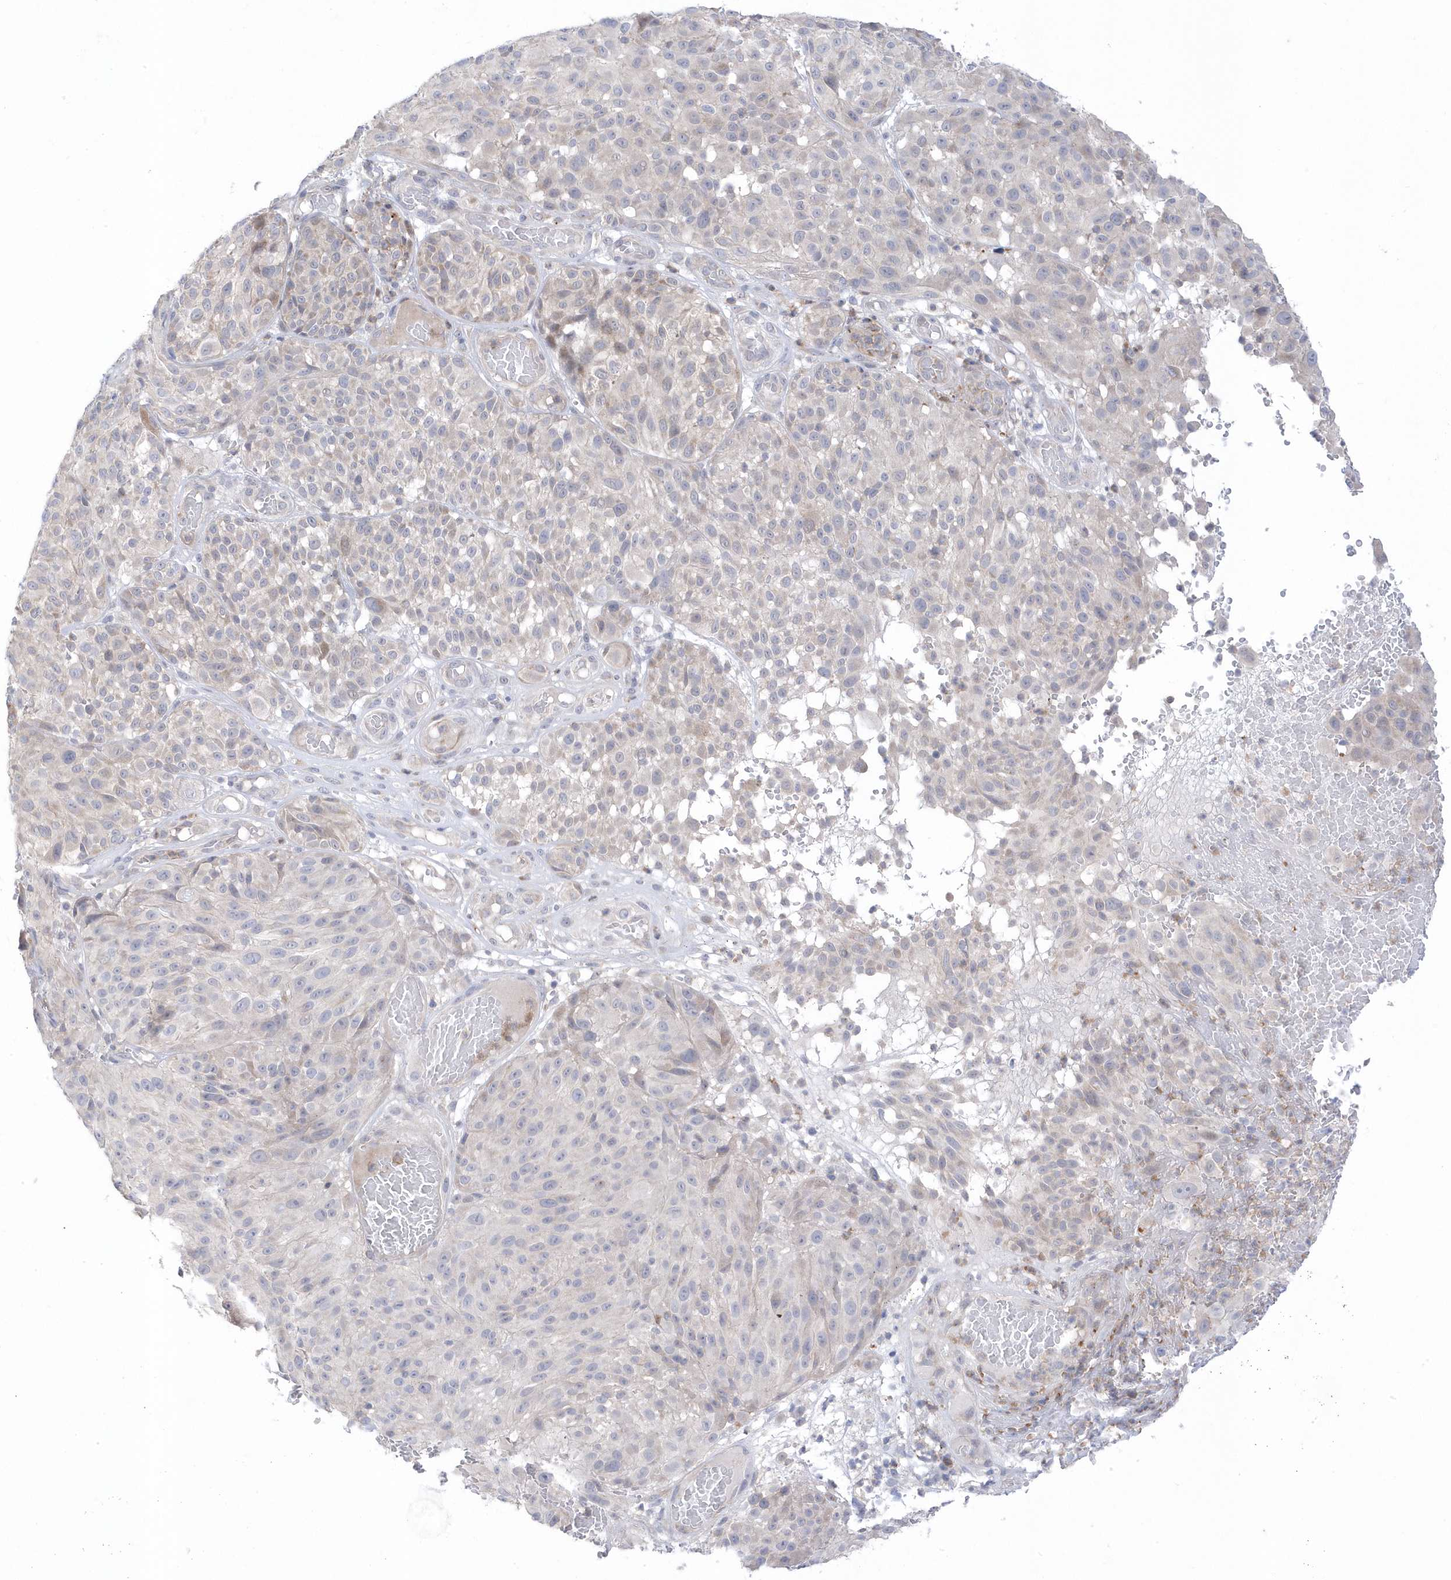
{"staining": {"intensity": "weak", "quantity": "<25%", "location": "cytoplasmic/membranous"}, "tissue": "melanoma", "cell_type": "Tumor cells", "image_type": "cancer", "snomed": [{"axis": "morphology", "description": "Malignant melanoma, NOS"}, {"axis": "topography", "description": "Skin"}], "caption": "Photomicrograph shows no significant protein staining in tumor cells of malignant melanoma.", "gene": "ANAPC1", "patient": {"sex": "male", "age": 83}}